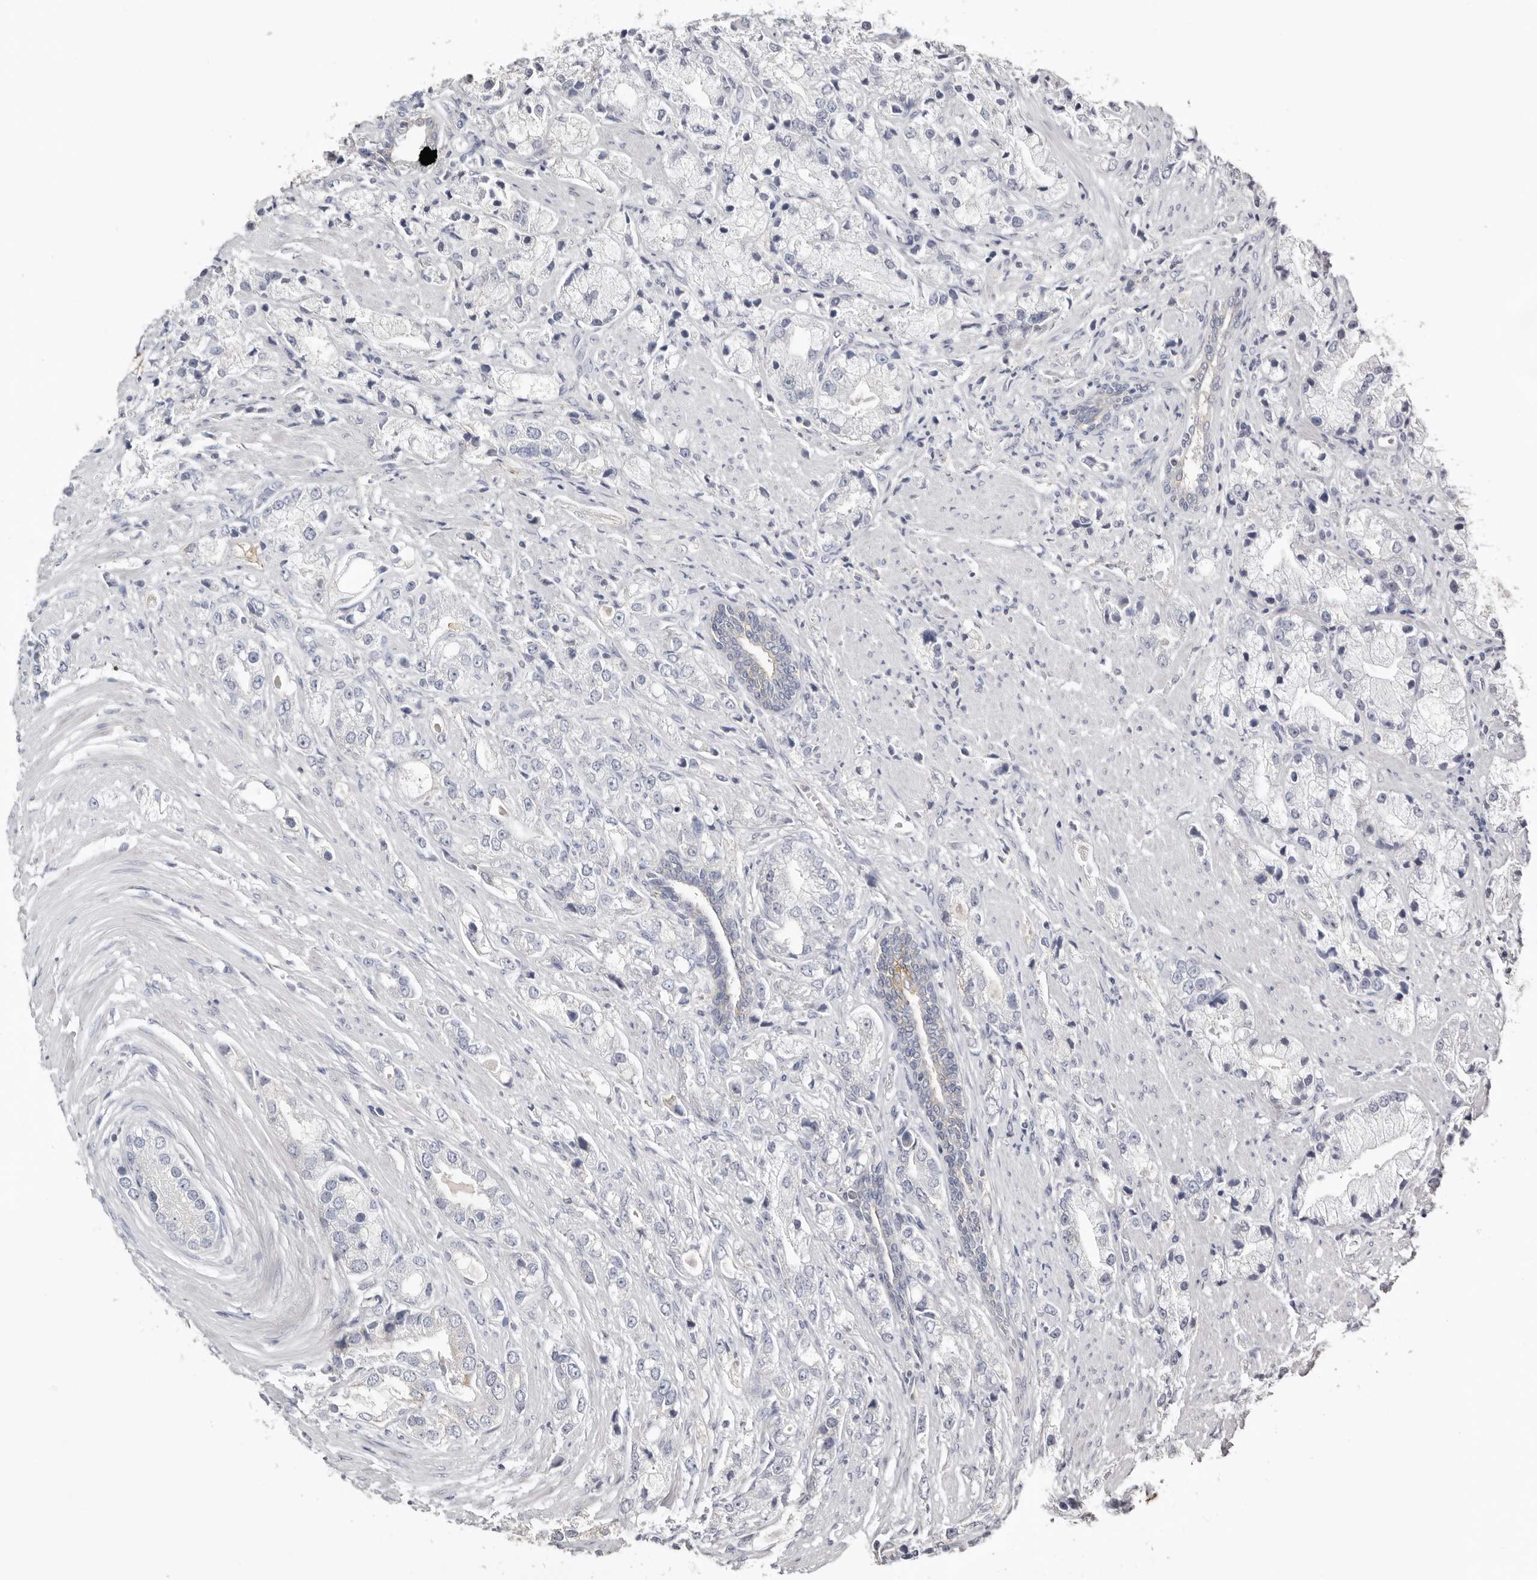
{"staining": {"intensity": "weak", "quantity": "<25%", "location": "cytoplasmic/membranous"}, "tissue": "prostate cancer", "cell_type": "Tumor cells", "image_type": "cancer", "snomed": [{"axis": "morphology", "description": "Adenocarcinoma, High grade"}, {"axis": "topography", "description": "Prostate"}], "caption": "Protein analysis of prostate adenocarcinoma (high-grade) shows no significant expression in tumor cells.", "gene": "S100A14", "patient": {"sex": "male", "age": 50}}